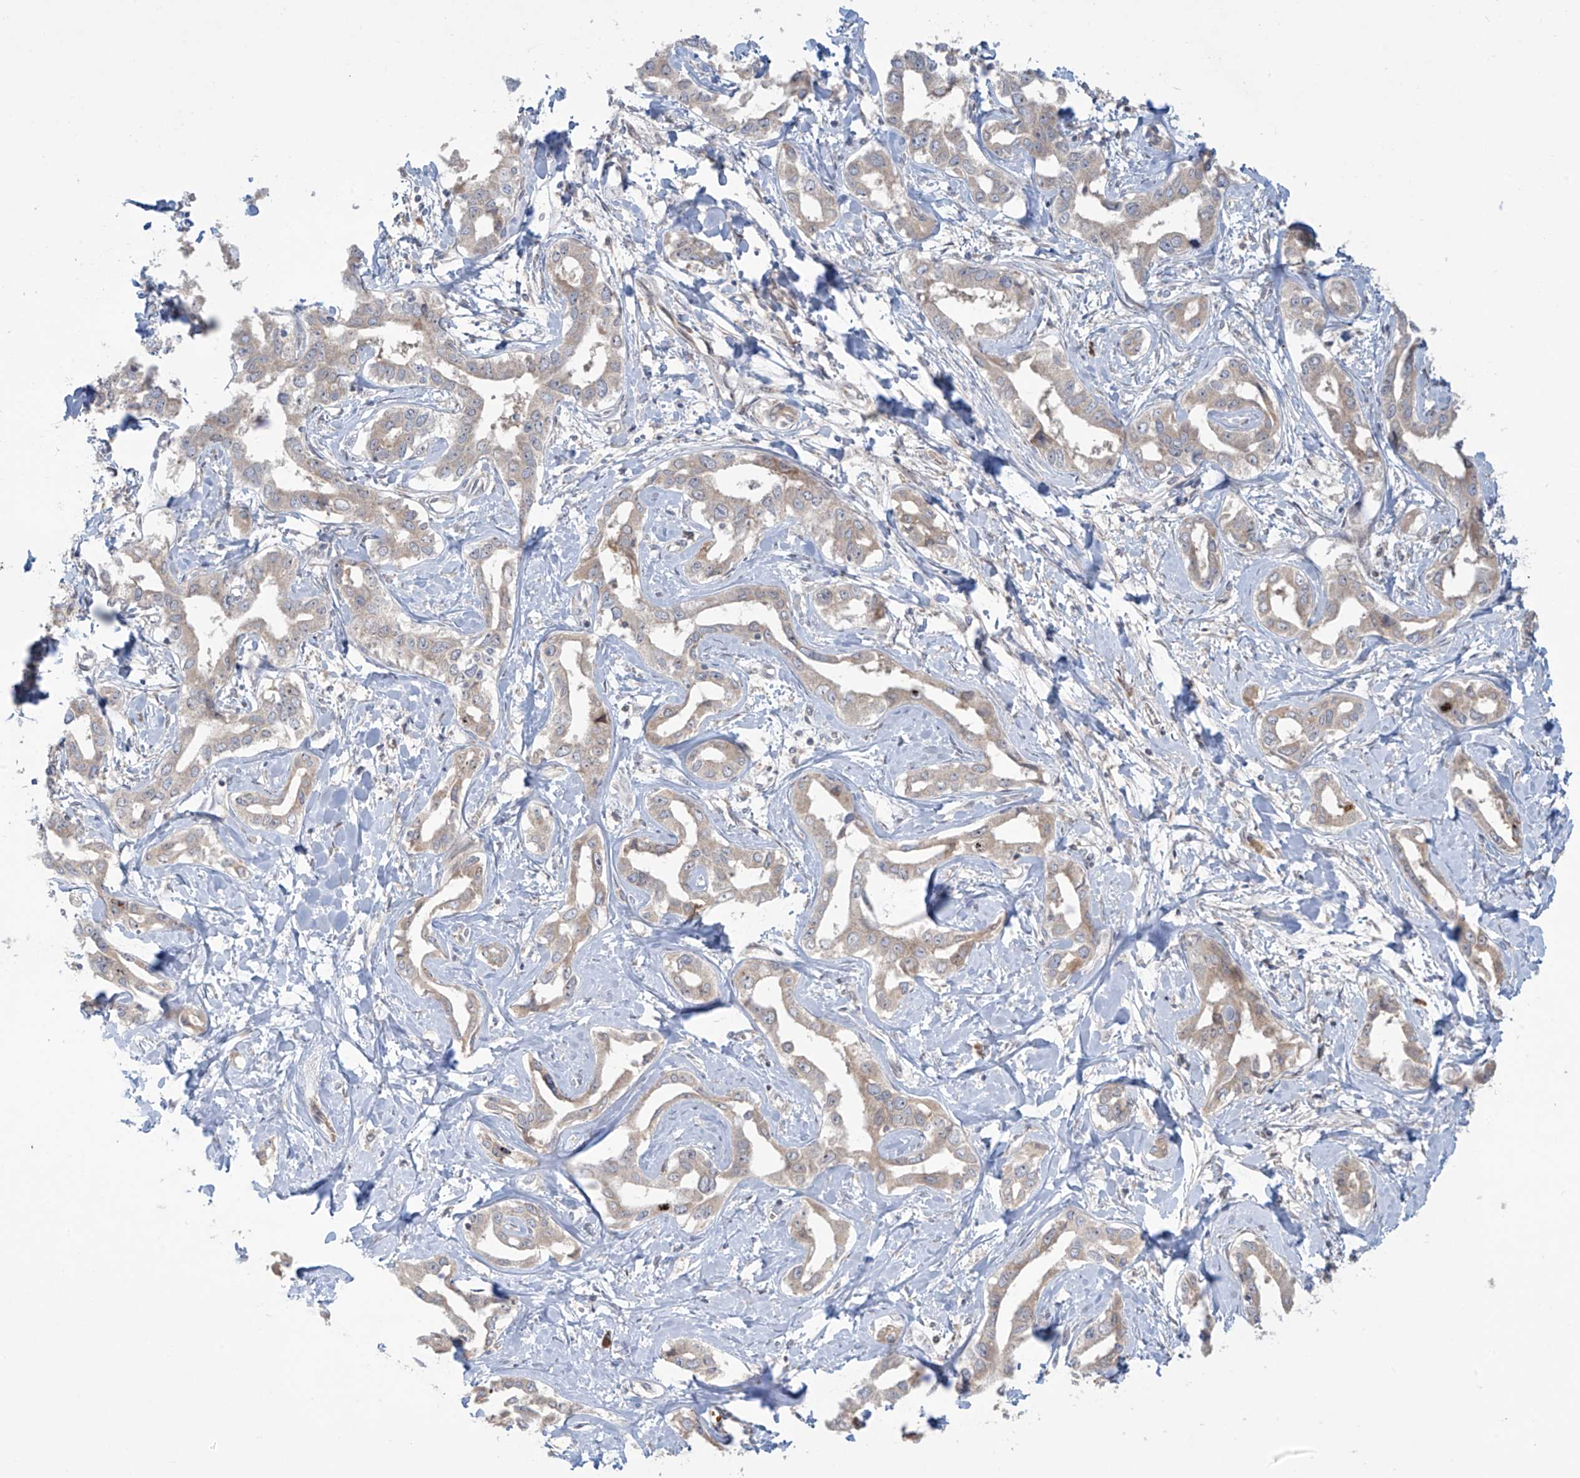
{"staining": {"intensity": "weak", "quantity": "<25%", "location": "cytoplasmic/membranous"}, "tissue": "liver cancer", "cell_type": "Tumor cells", "image_type": "cancer", "snomed": [{"axis": "morphology", "description": "Cholangiocarcinoma"}, {"axis": "topography", "description": "Liver"}], "caption": "IHC of human liver cancer (cholangiocarcinoma) shows no staining in tumor cells. The staining was performed using DAB to visualize the protein expression in brown, while the nuclei were stained in blue with hematoxylin (Magnification: 20x).", "gene": "PPAT", "patient": {"sex": "male", "age": 59}}